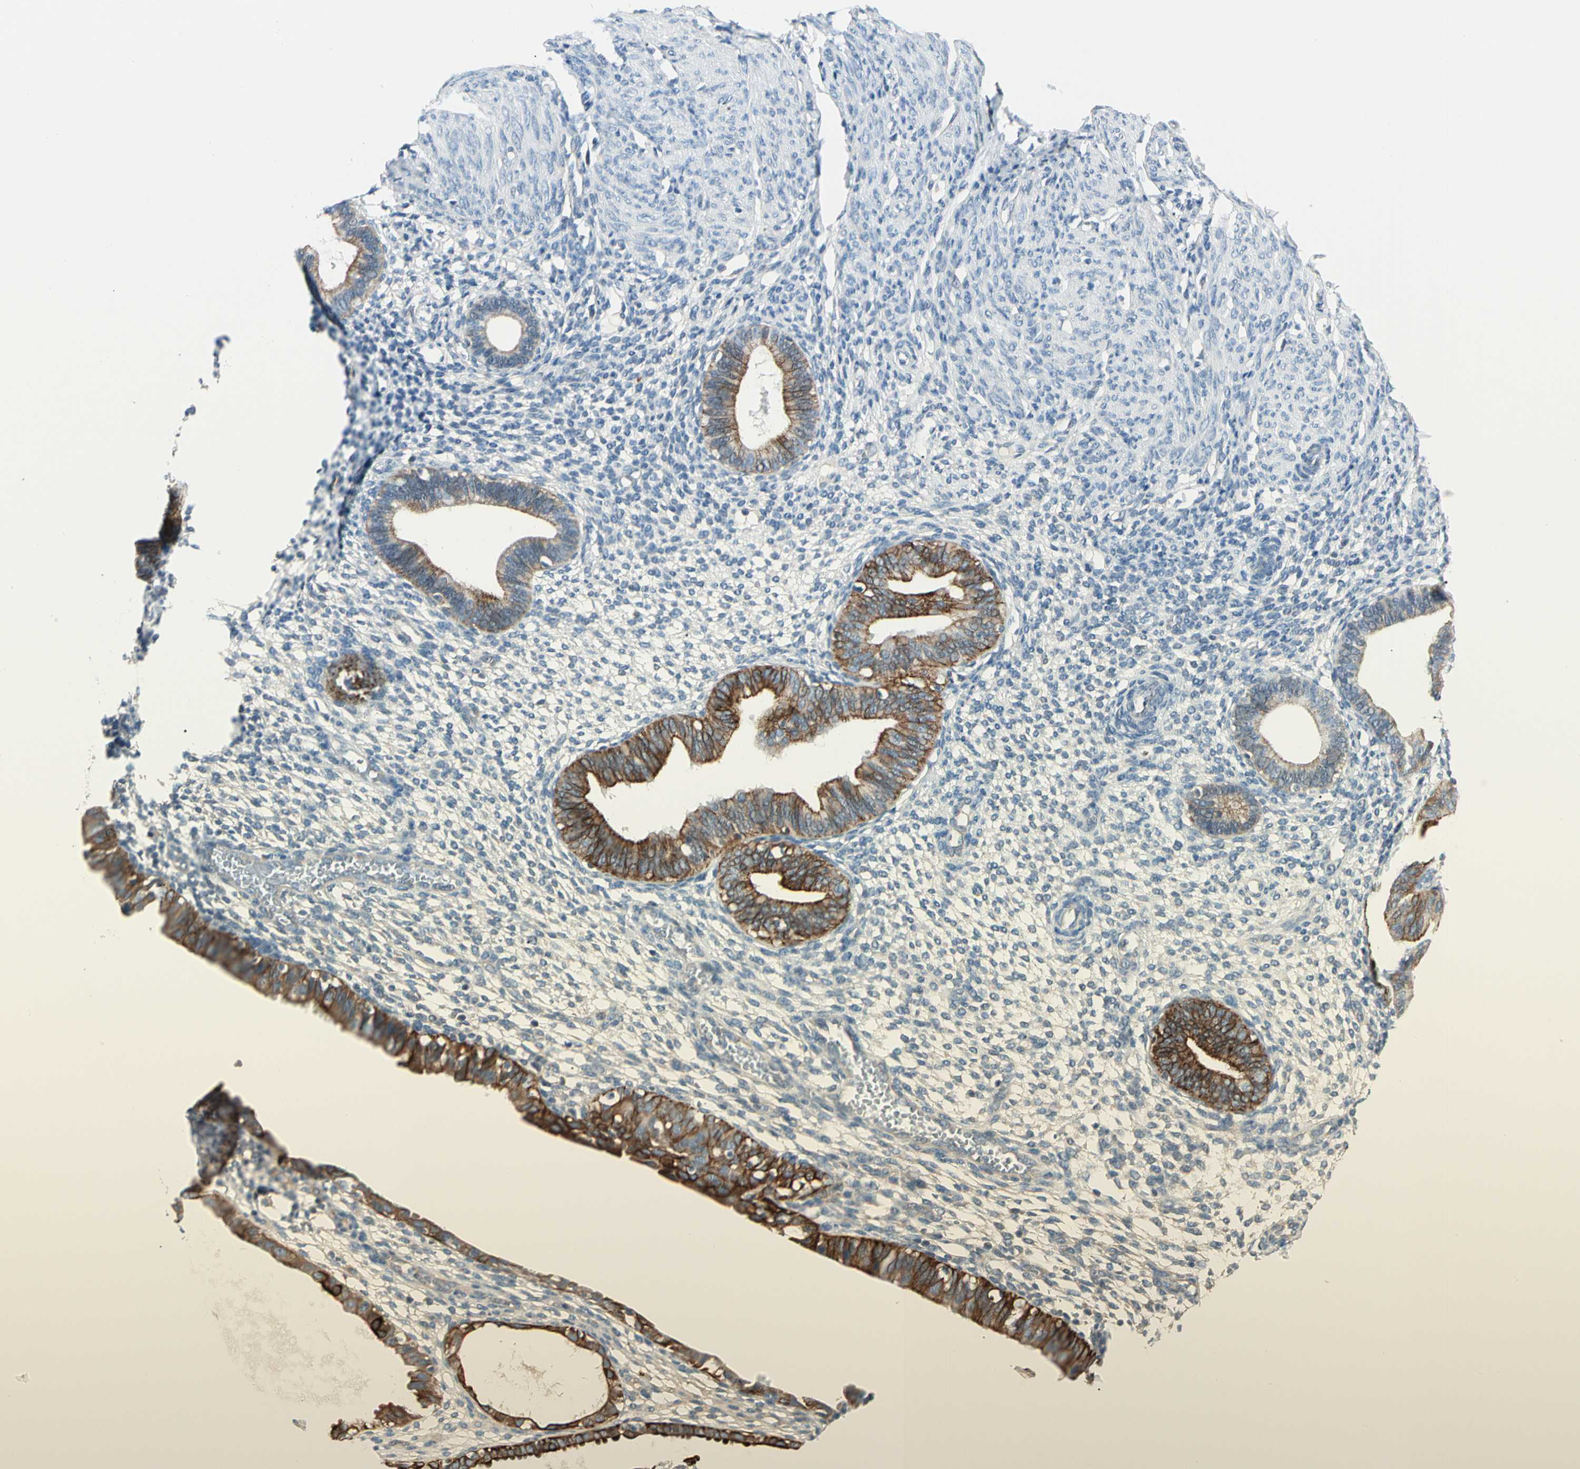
{"staining": {"intensity": "negative", "quantity": "none", "location": "none"}, "tissue": "endometrium", "cell_type": "Cells in endometrial stroma", "image_type": "normal", "snomed": [{"axis": "morphology", "description": "Normal tissue, NOS"}, {"axis": "topography", "description": "Endometrium"}], "caption": "This is an IHC image of unremarkable human endometrium. There is no staining in cells in endometrial stroma.", "gene": "DUSP12", "patient": {"sex": "female", "age": 61}}